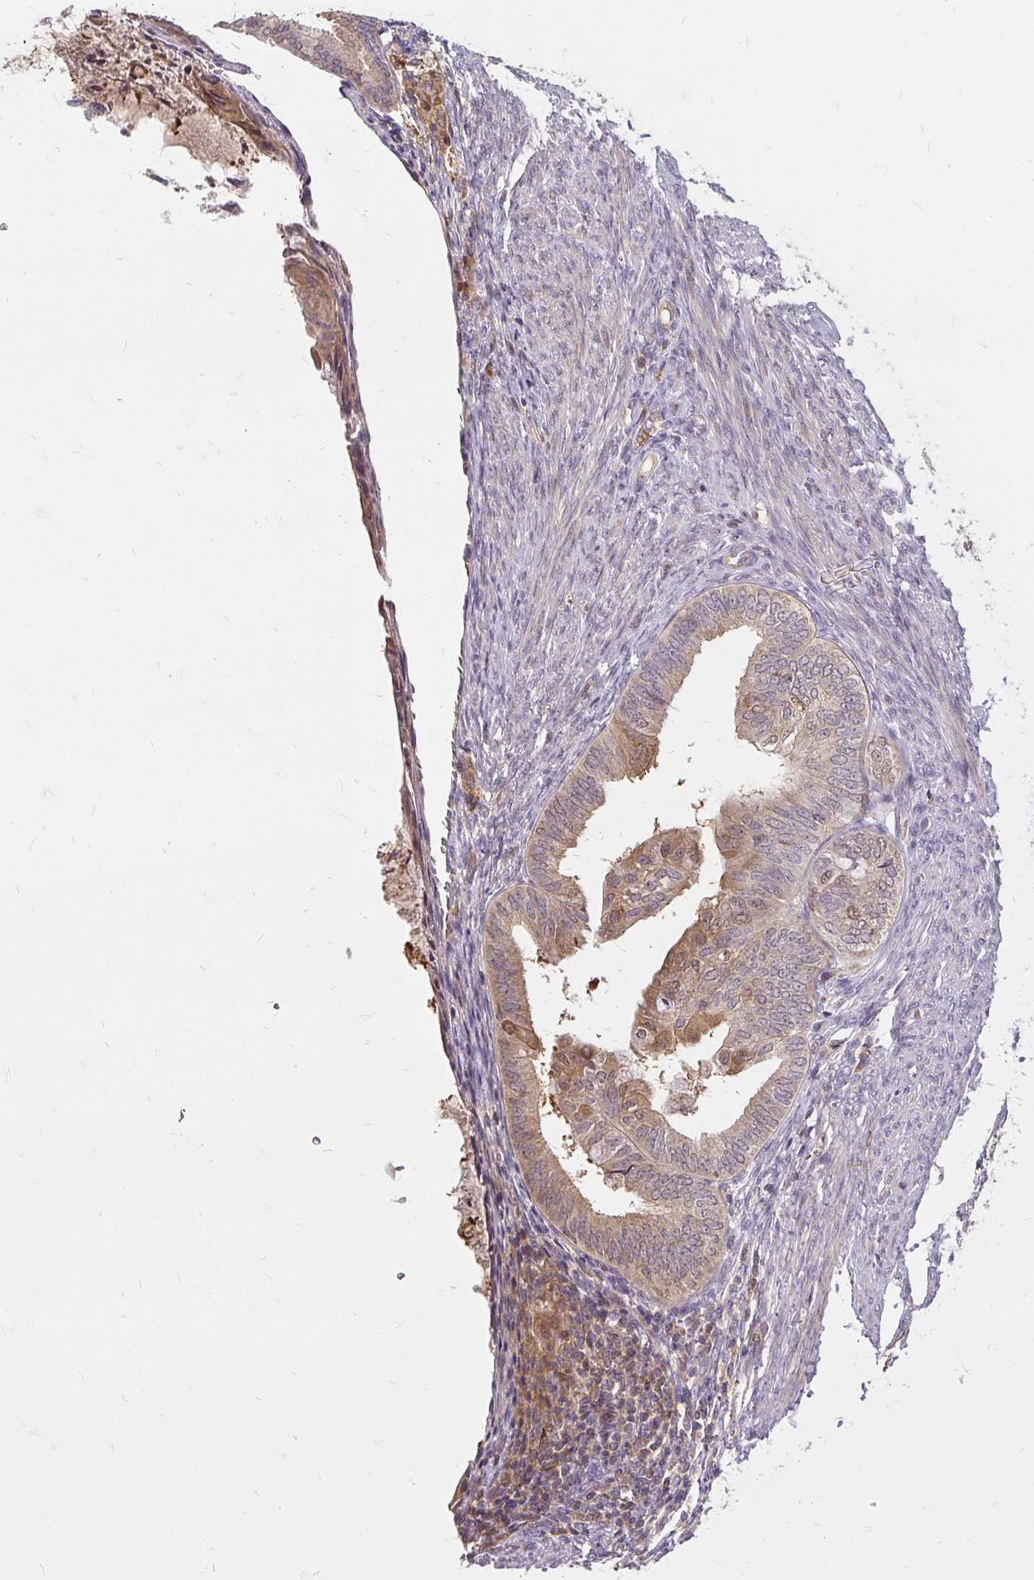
{"staining": {"intensity": "moderate", "quantity": ">75%", "location": "cytoplasmic/membranous"}, "tissue": "endometrial cancer", "cell_type": "Tumor cells", "image_type": "cancer", "snomed": [{"axis": "morphology", "description": "Adenocarcinoma, NOS"}, {"axis": "topography", "description": "Endometrium"}], "caption": "Protein expression analysis of endometrial adenocarcinoma reveals moderate cytoplasmic/membranous expression in approximately >75% of tumor cells. The protein is stained brown, and the nuclei are stained in blue (DAB IHC with brightfield microscopy, high magnification).", "gene": "AP5S1", "patient": {"sex": "female", "age": 86}}